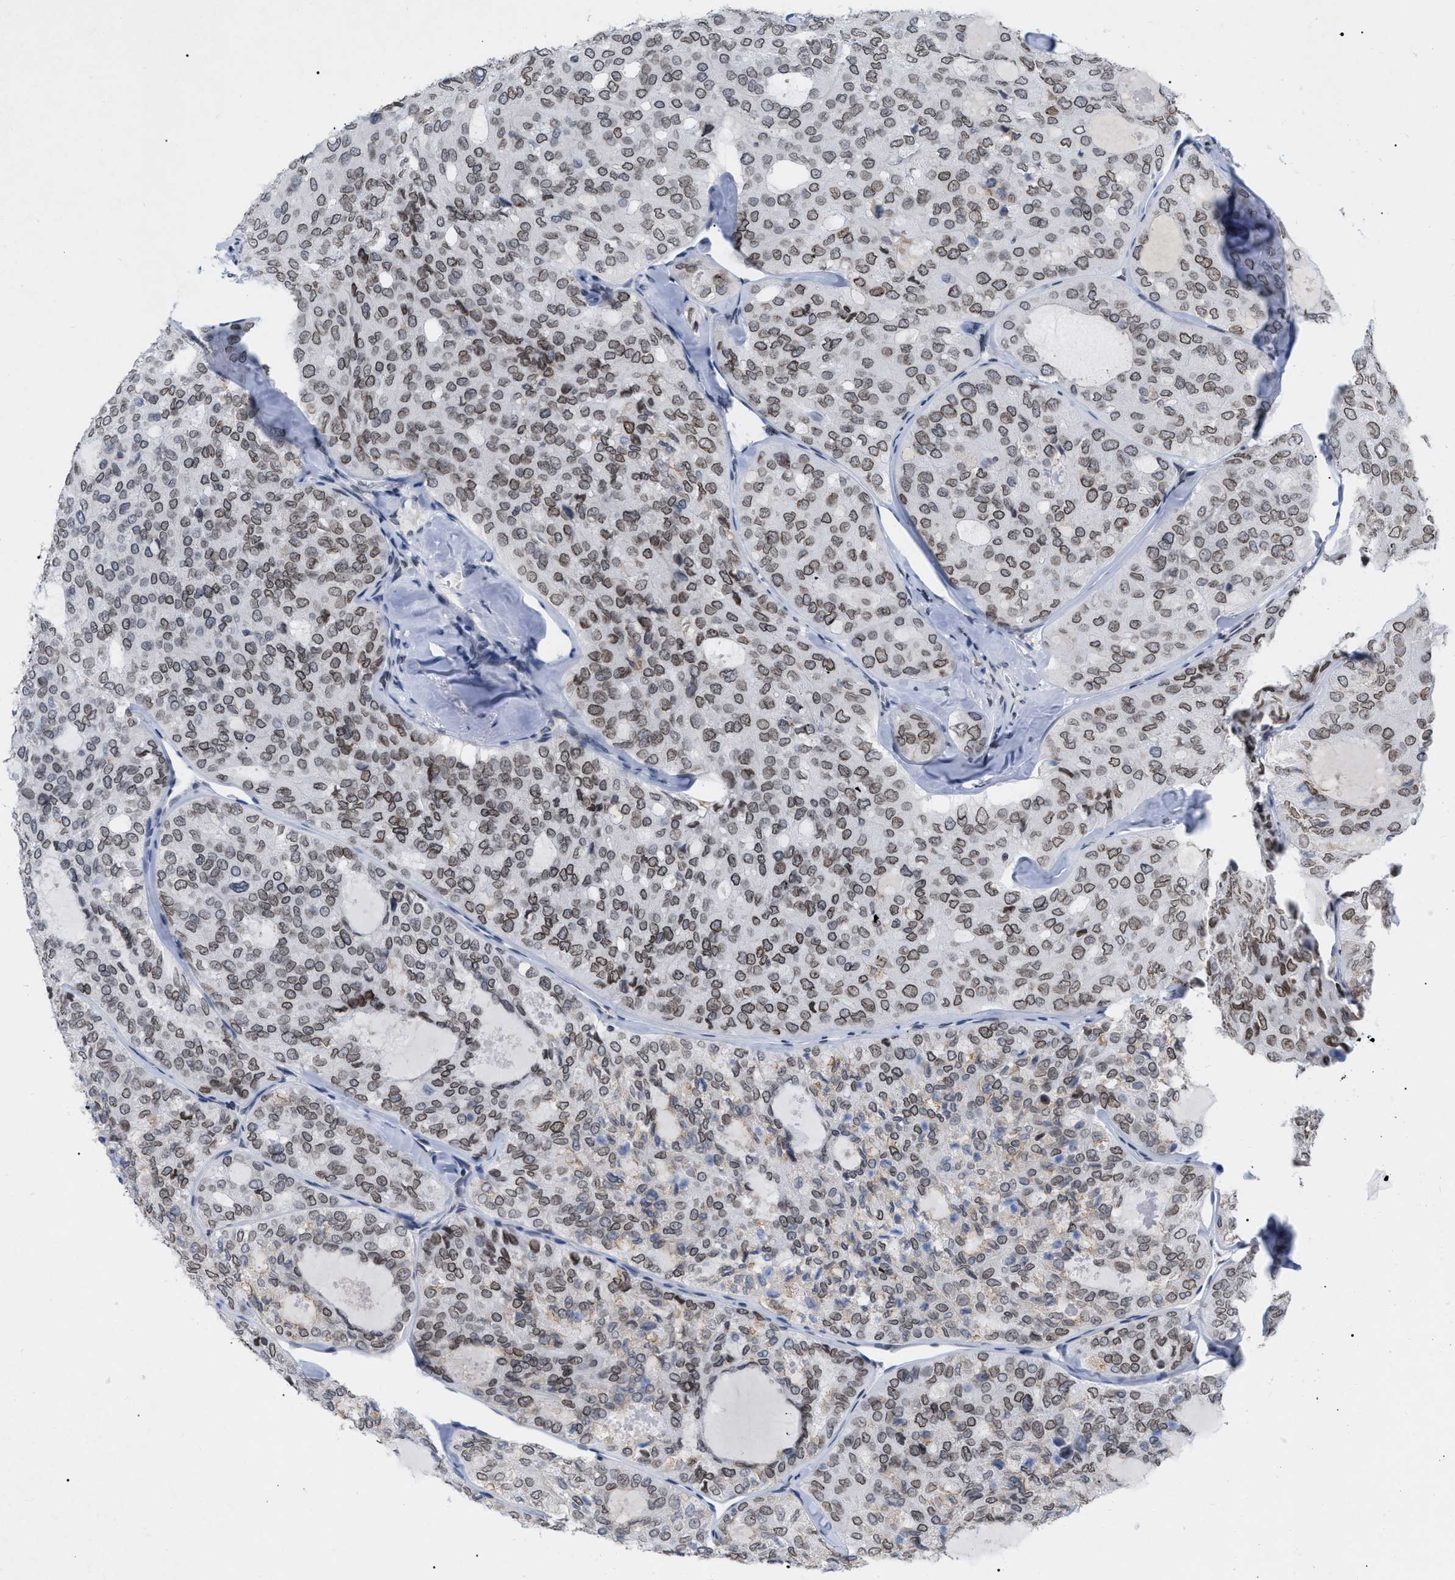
{"staining": {"intensity": "moderate", "quantity": ">75%", "location": "cytoplasmic/membranous,nuclear"}, "tissue": "thyroid cancer", "cell_type": "Tumor cells", "image_type": "cancer", "snomed": [{"axis": "morphology", "description": "Follicular adenoma carcinoma, NOS"}, {"axis": "topography", "description": "Thyroid gland"}], "caption": "Tumor cells show medium levels of moderate cytoplasmic/membranous and nuclear staining in about >75% of cells in human follicular adenoma carcinoma (thyroid).", "gene": "TPR", "patient": {"sex": "male", "age": 75}}